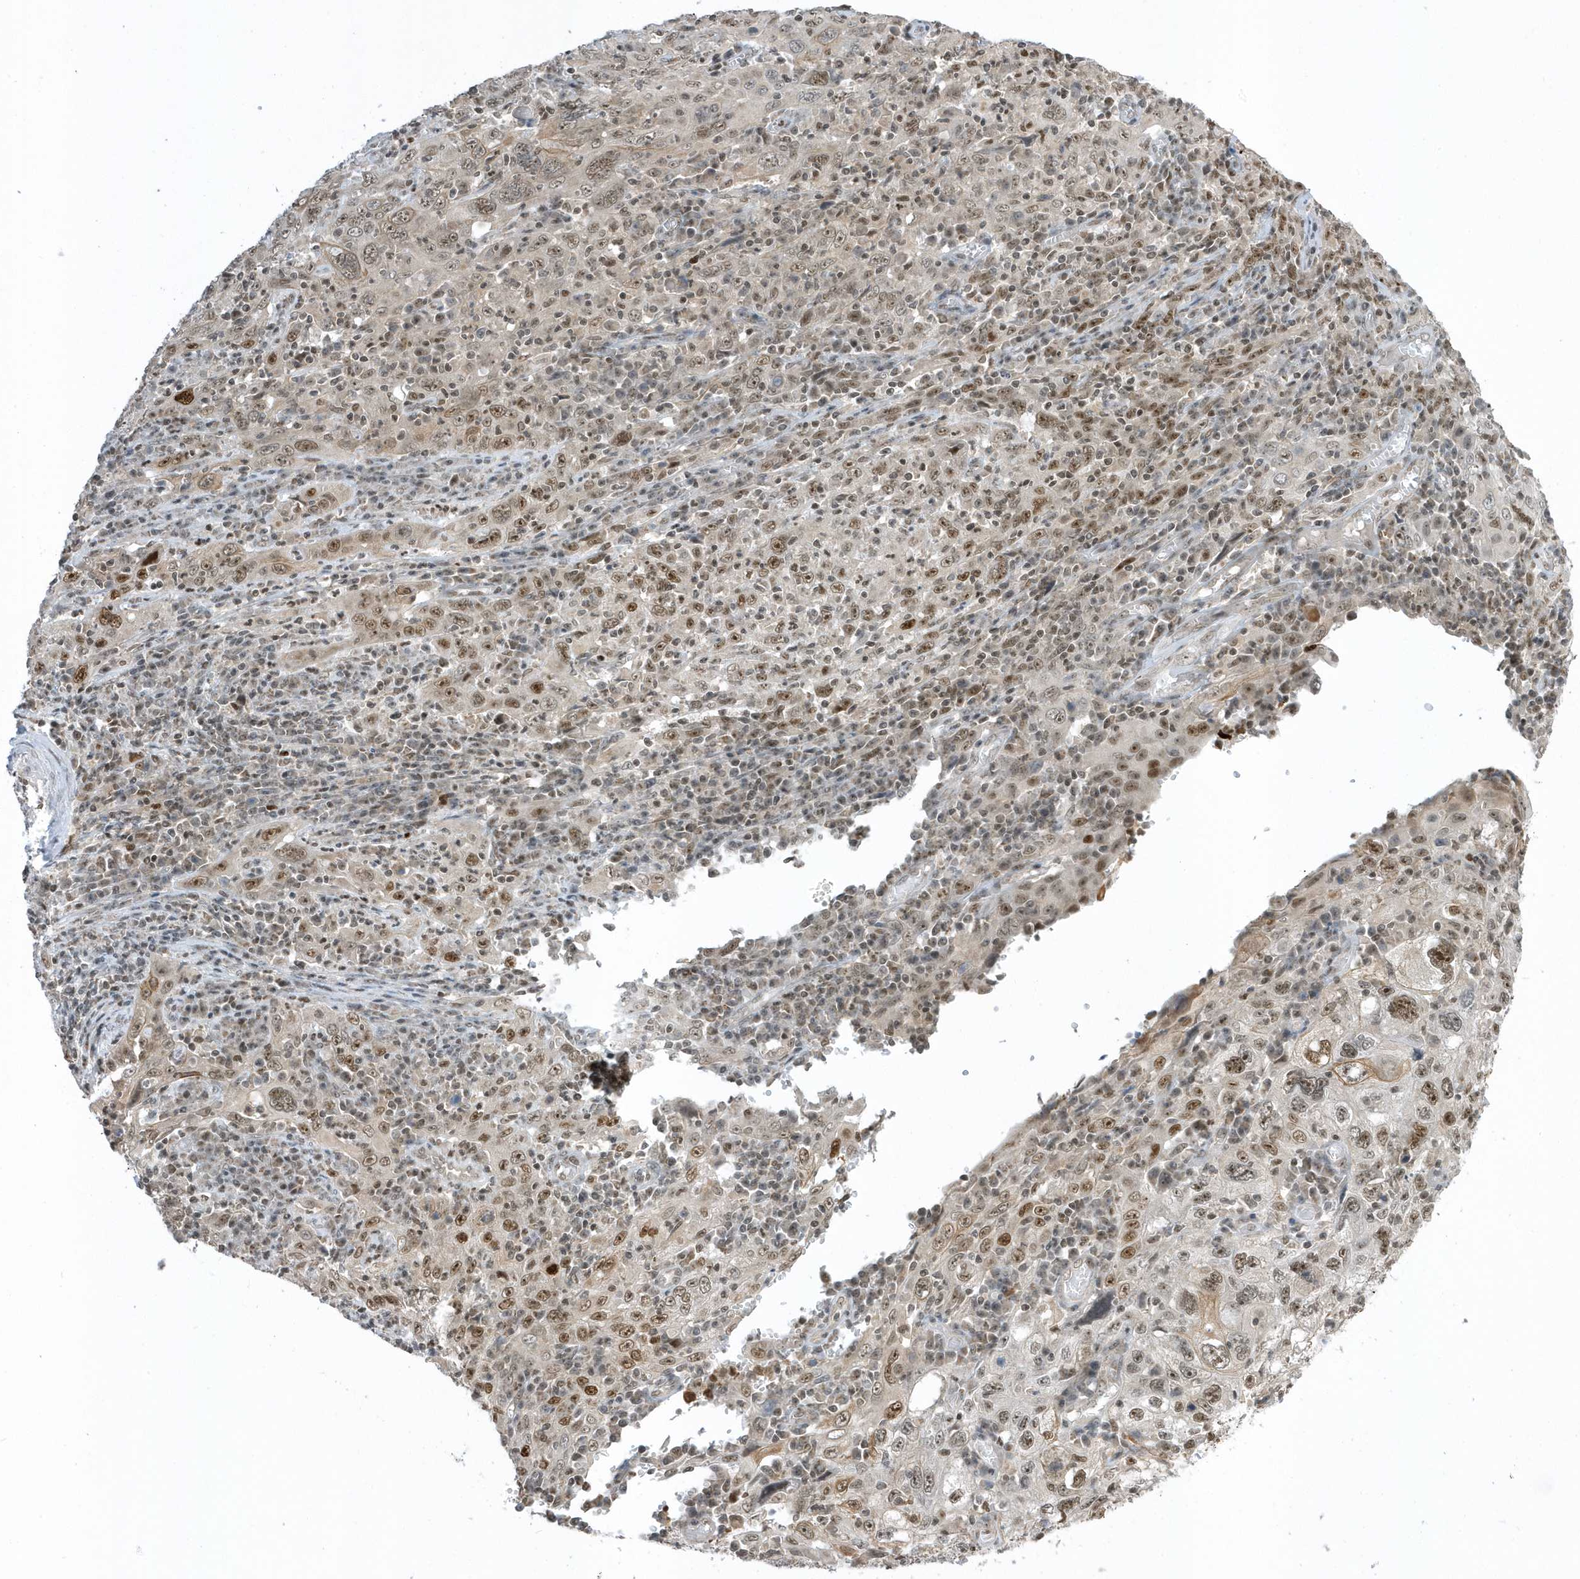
{"staining": {"intensity": "moderate", "quantity": ">75%", "location": "cytoplasmic/membranous,nuclear"}, "tissue": "cervical cancer", "cell_type": "Tumor cells", "image_type": "cancer", "snomed": [{"axis": "morphology", "description": "Squamous cell carcinoma, NOS"}, {"axis": "topography", "description": "Cervix"}], "caption": "The photomicrograph exhibits a brown stain indicating the presence of a protein in the cytoplasmic/membranous and nuclear of tumor cells in squamous cell carcinoma (cervical).", "gene": "ZNF740", "patient": {"sex": "female", "age": 46}}